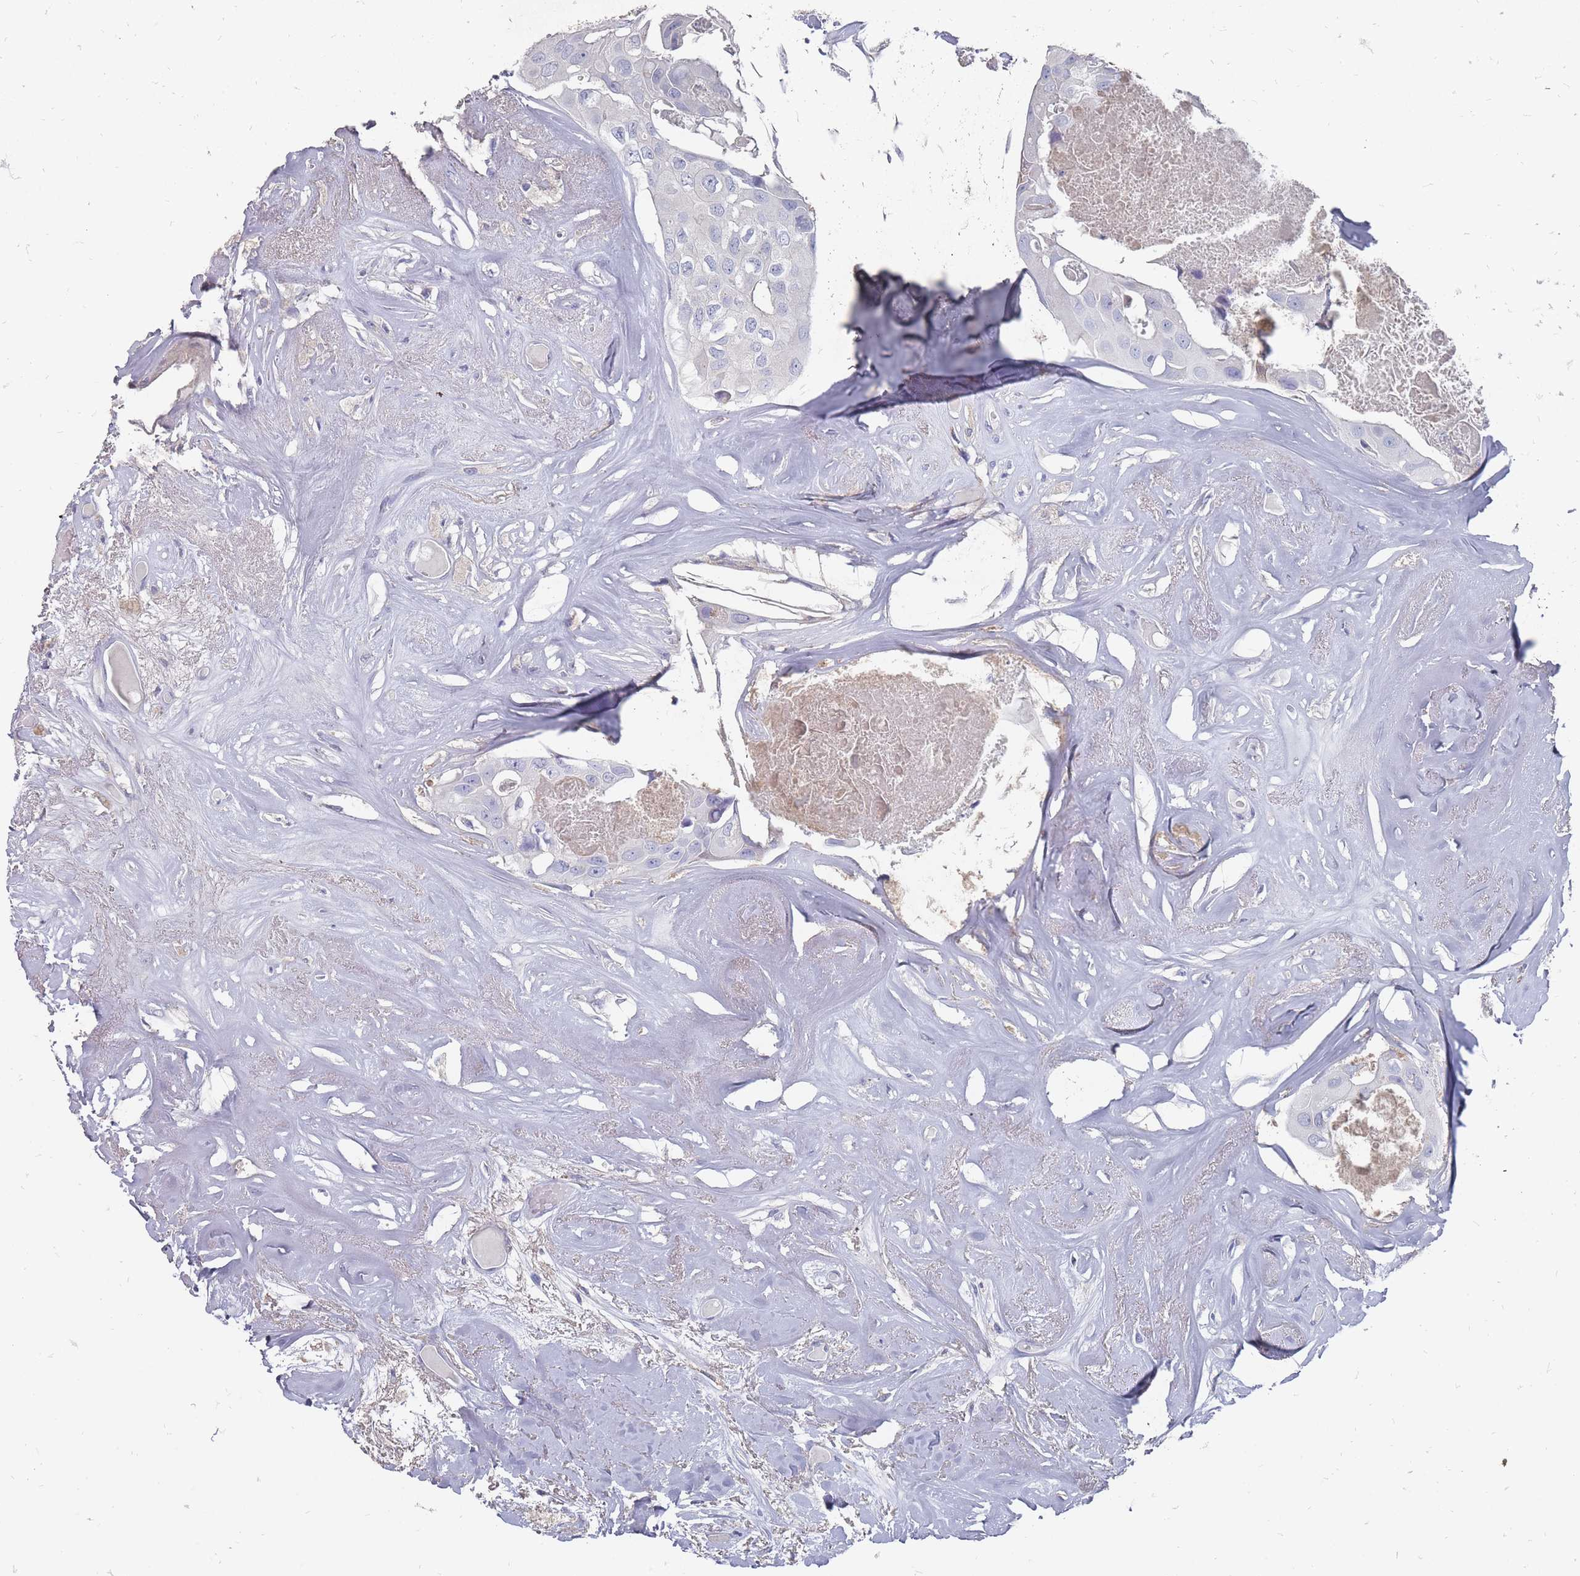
{"staining": {"intensity": "negative", "quantity": "none", "location": "none"}, "tissue": "head and neck cancer", "cell_type": "Tumor cells", "image_type": "cancer", "snomed": [{"axis": "morphology", "description": "Adenocarcinoma, NOS"}, {"axis": "morphology", "description": "Adenocarcinoma, metastatic, NOS"}, {"axis": "topography", "description": "Head-Neck"}], "caption": "Head and neck adenocarcinoma stained for a protein using immunohistochemistry (IHC) exhibits no staining tumor cells.", "gene": "OTULINL", "patient": {"sex": "male", "age": 75}}